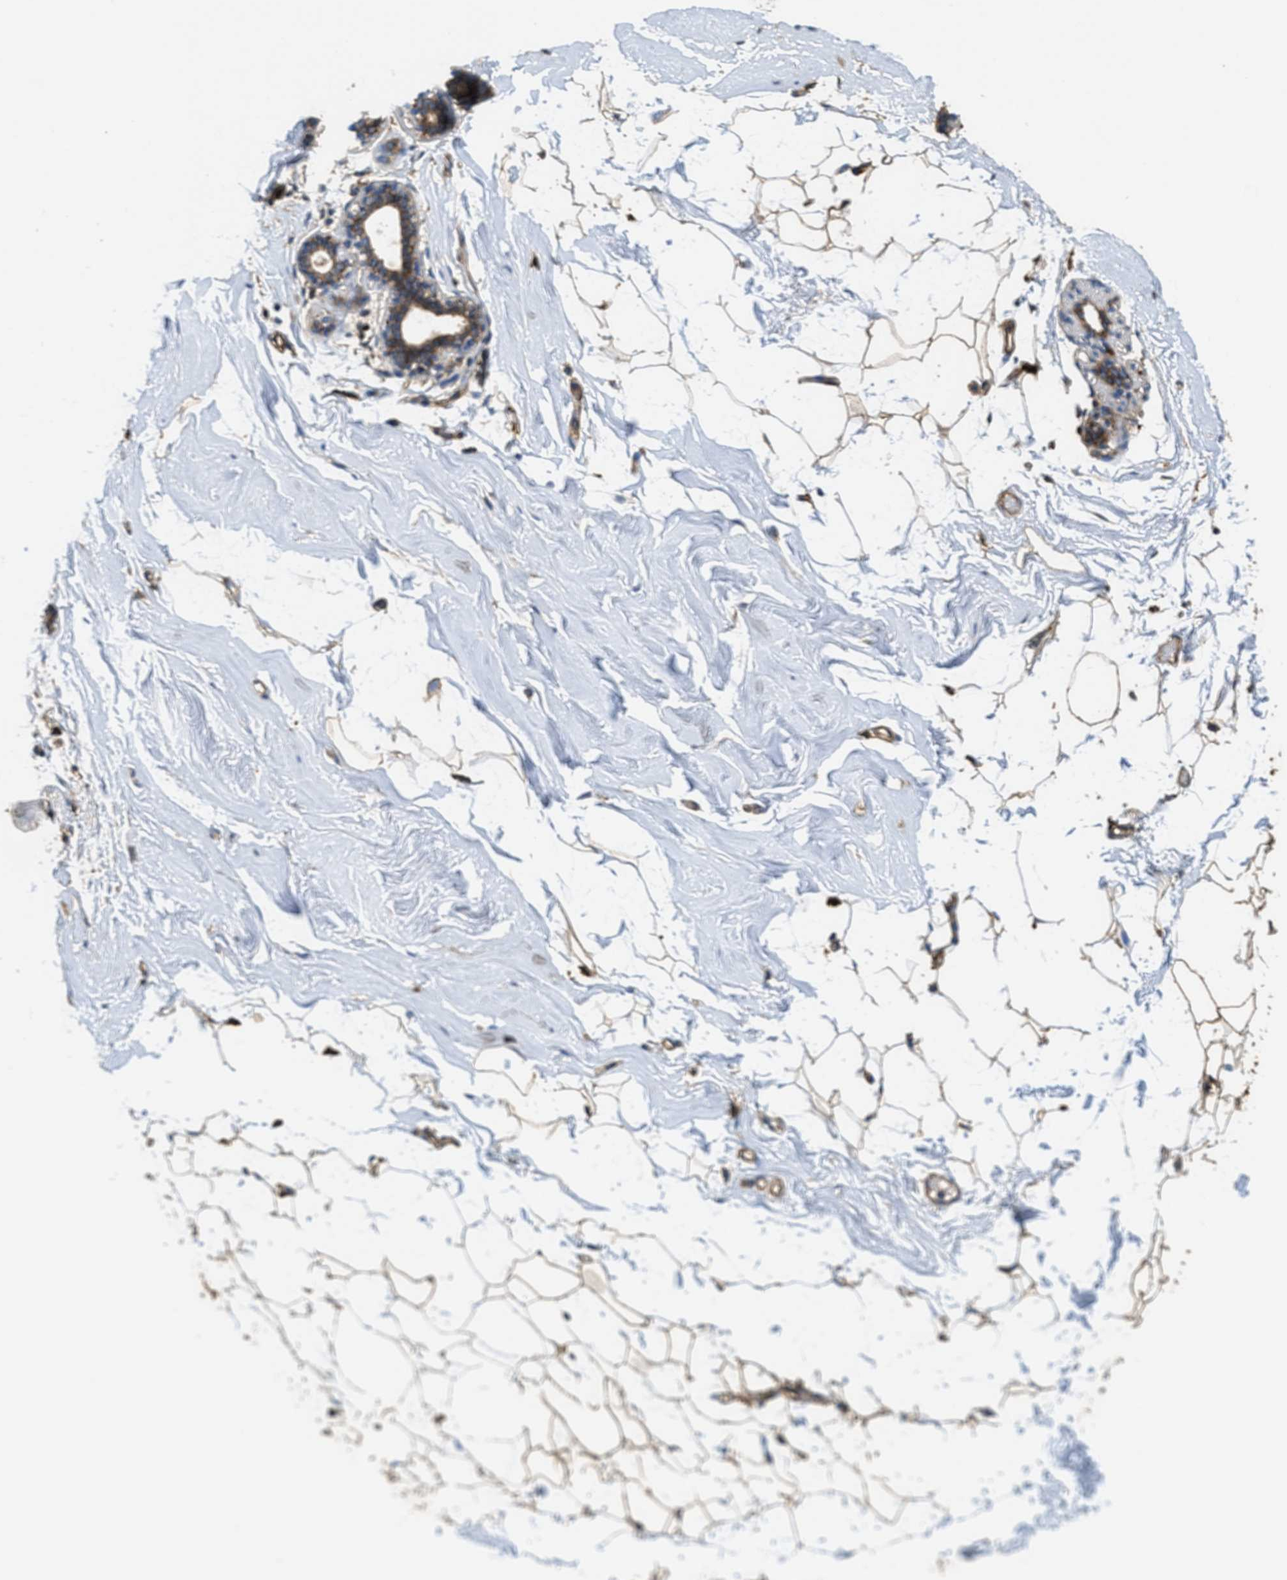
{"staining": {"intensity": "moderate", "quantity": ">75%", "location": "cytoplasmic/membranous"}, "tissue": "adipose tissue", "cell_type": "Adipocytes", "image_type": "normal", "snomed": [{"axis": "morphology", "description": "Normal tissue, NOS"}, {"axis": "topography", "description": "Breast"}, {"axis": "topography", "description": "Soft tissue"}], "caption": "A micrograph showing moderate cytoplasmic/membranous staining in approximately >75% of adipocytes in benign adipose tissue, as visualized by brown immunohistochemical staining.", "gene": "BMPR2", "patient": {"sex": "female", "age": 75}}